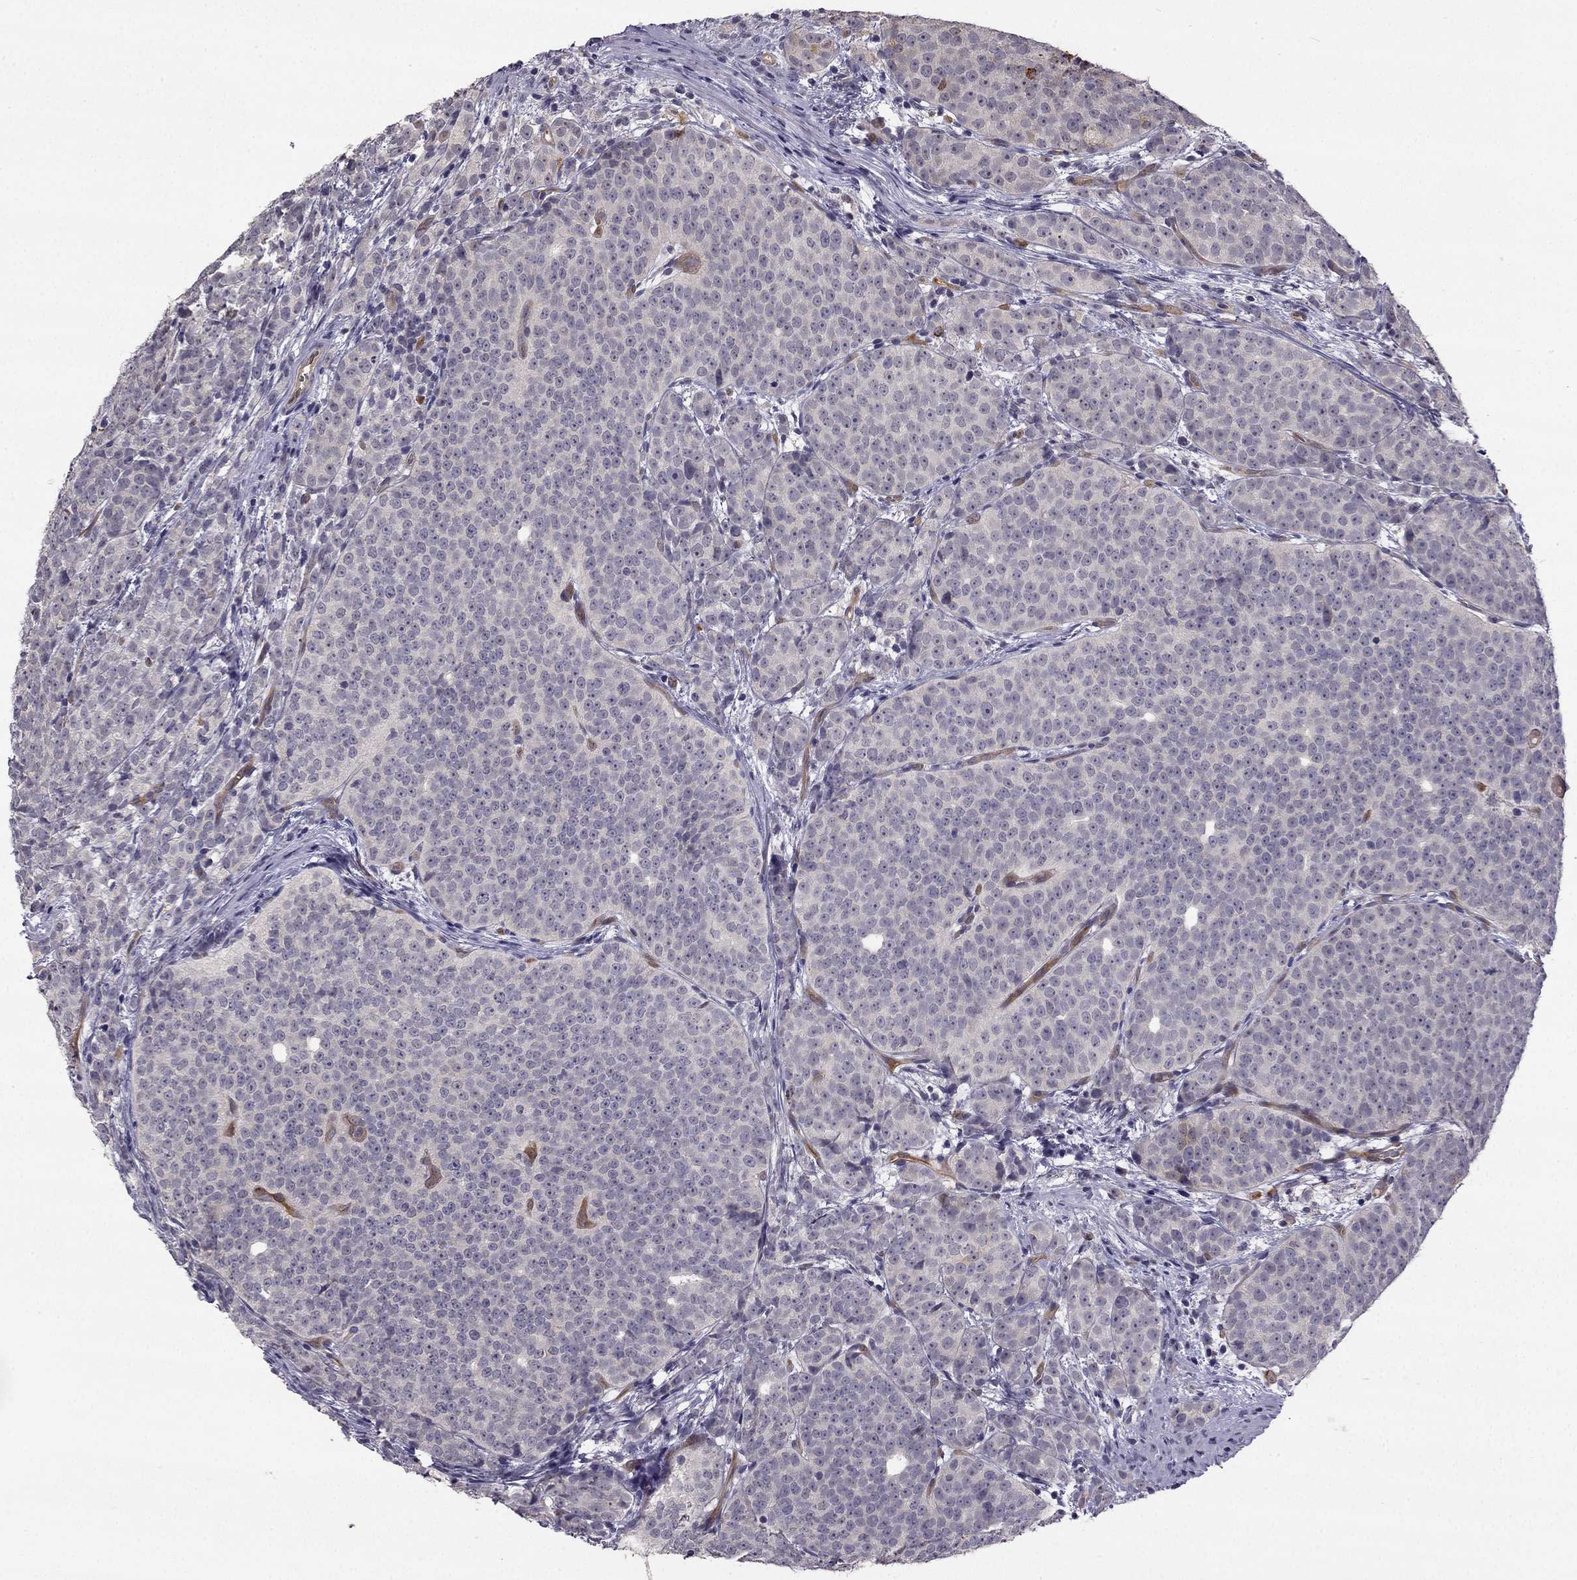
{"staining": {"intensity": "negative", "quantity": "none", "location": "none"}, "tissue": "prostate cancer", "cell_type": "Tumor cells", "image_type": "cancer", "snomed": [{"axis": "morphology", "description": "Adenocarcinoma, High grade"}, {"axis": "topography", "description": "Prostate"}], "caption": "This is an immunohistochemistry (IHC) image of high-grade adenocarcinoma (prostate). There is no expression in tumor cells.", "gene": "NQO1", "patient": {"sex": "male", "age": 53}}